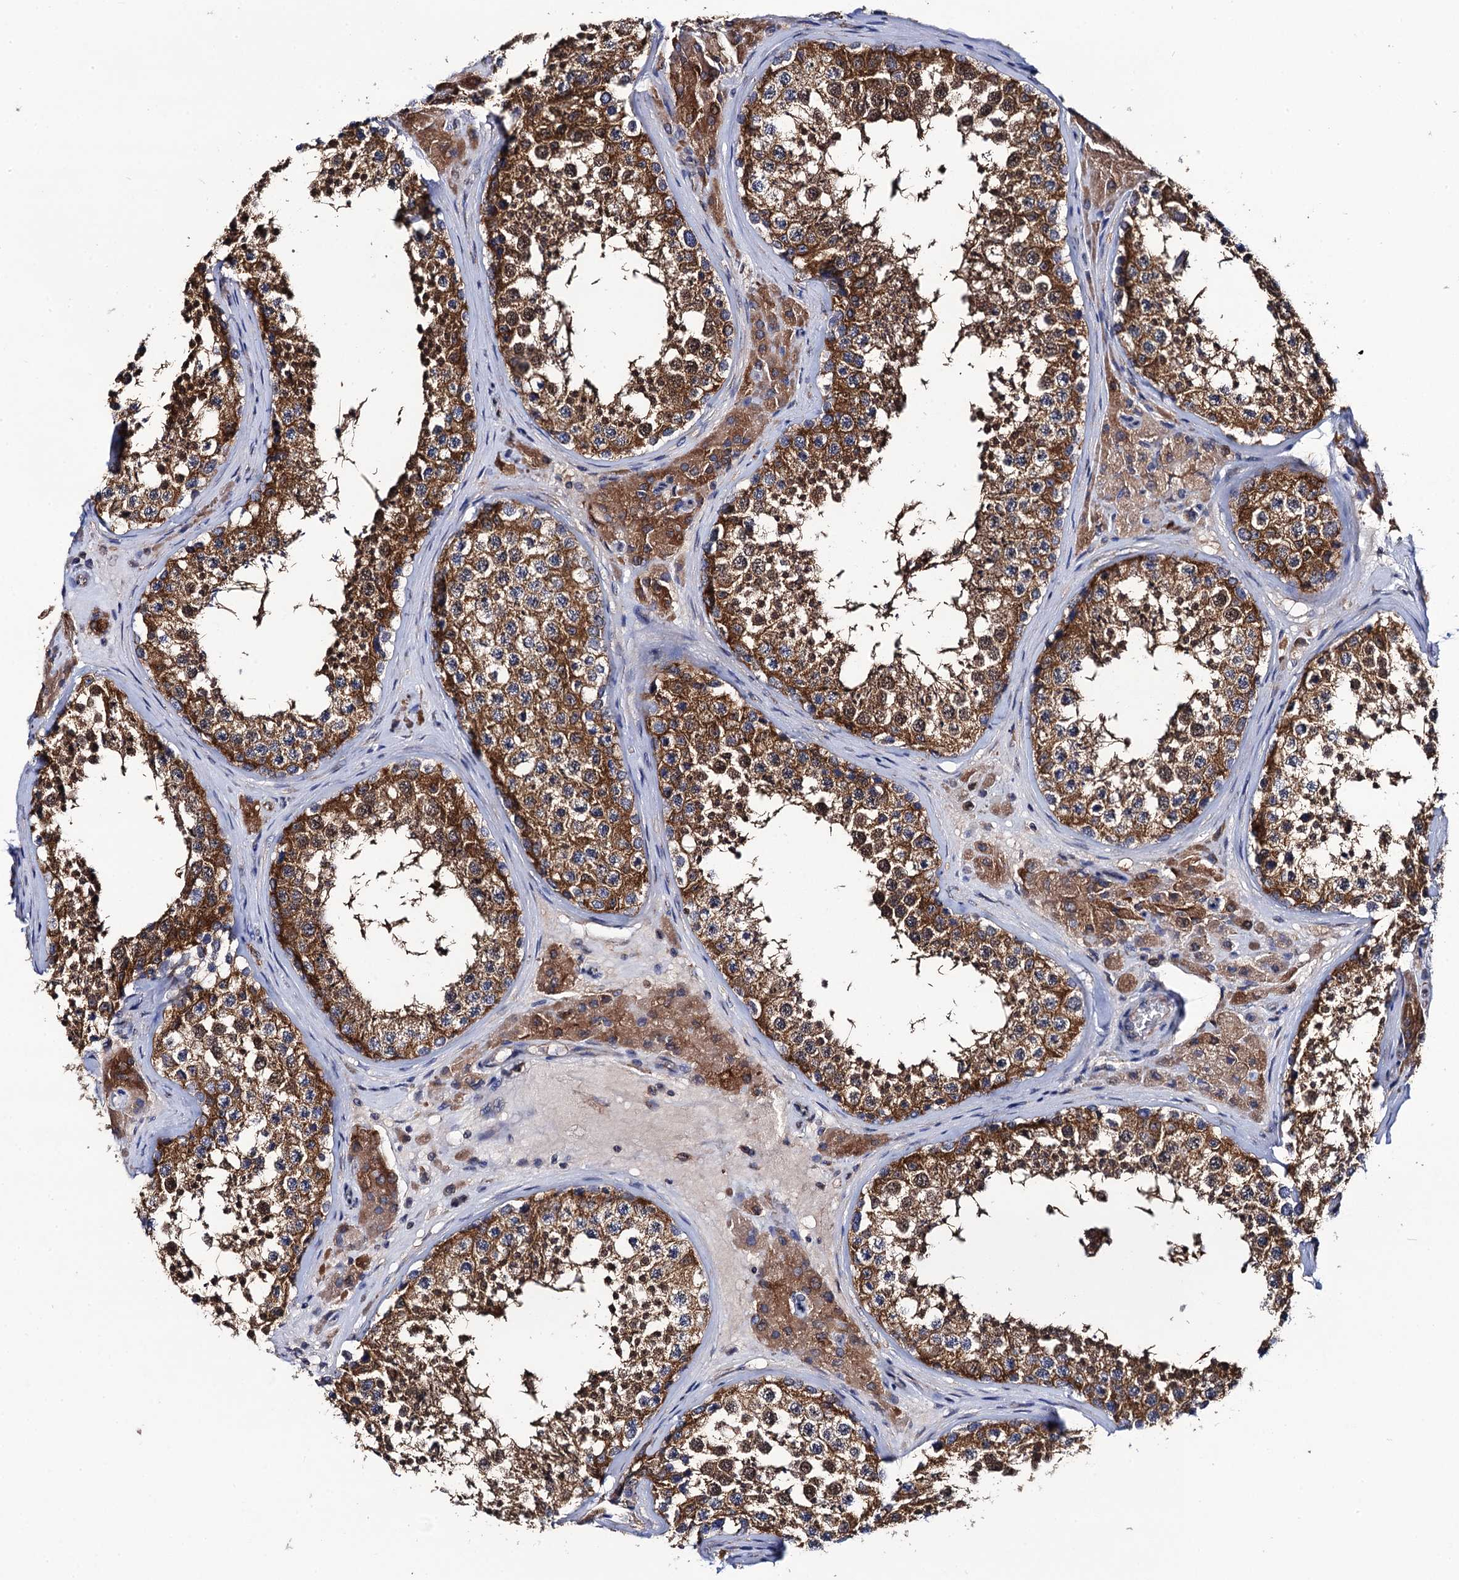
{"staining": {"intensity": "strong", "quantity": ">75%", "location": "cytoplasmic/membranous"}, "tissue": "testis", "cell_type": "Cells in seminiferous ducts", "image_type": "normal", "snomed": [{"axis": "morphology", "description": "Normal tissue, NOS"}, {"axis": "topography", "description": "Testis"}], "caption": "This image shows unremarkable testis stained with immunohistochemistry (IHC) to label a protein in brown. The cytoplasmic/membranous of cells in seminiferous ducts show strong positivity for the protein. Nuclei are counter-stained blue.", "gene": "DYDC1", "patient": {"sex": "male", "age": 46}}